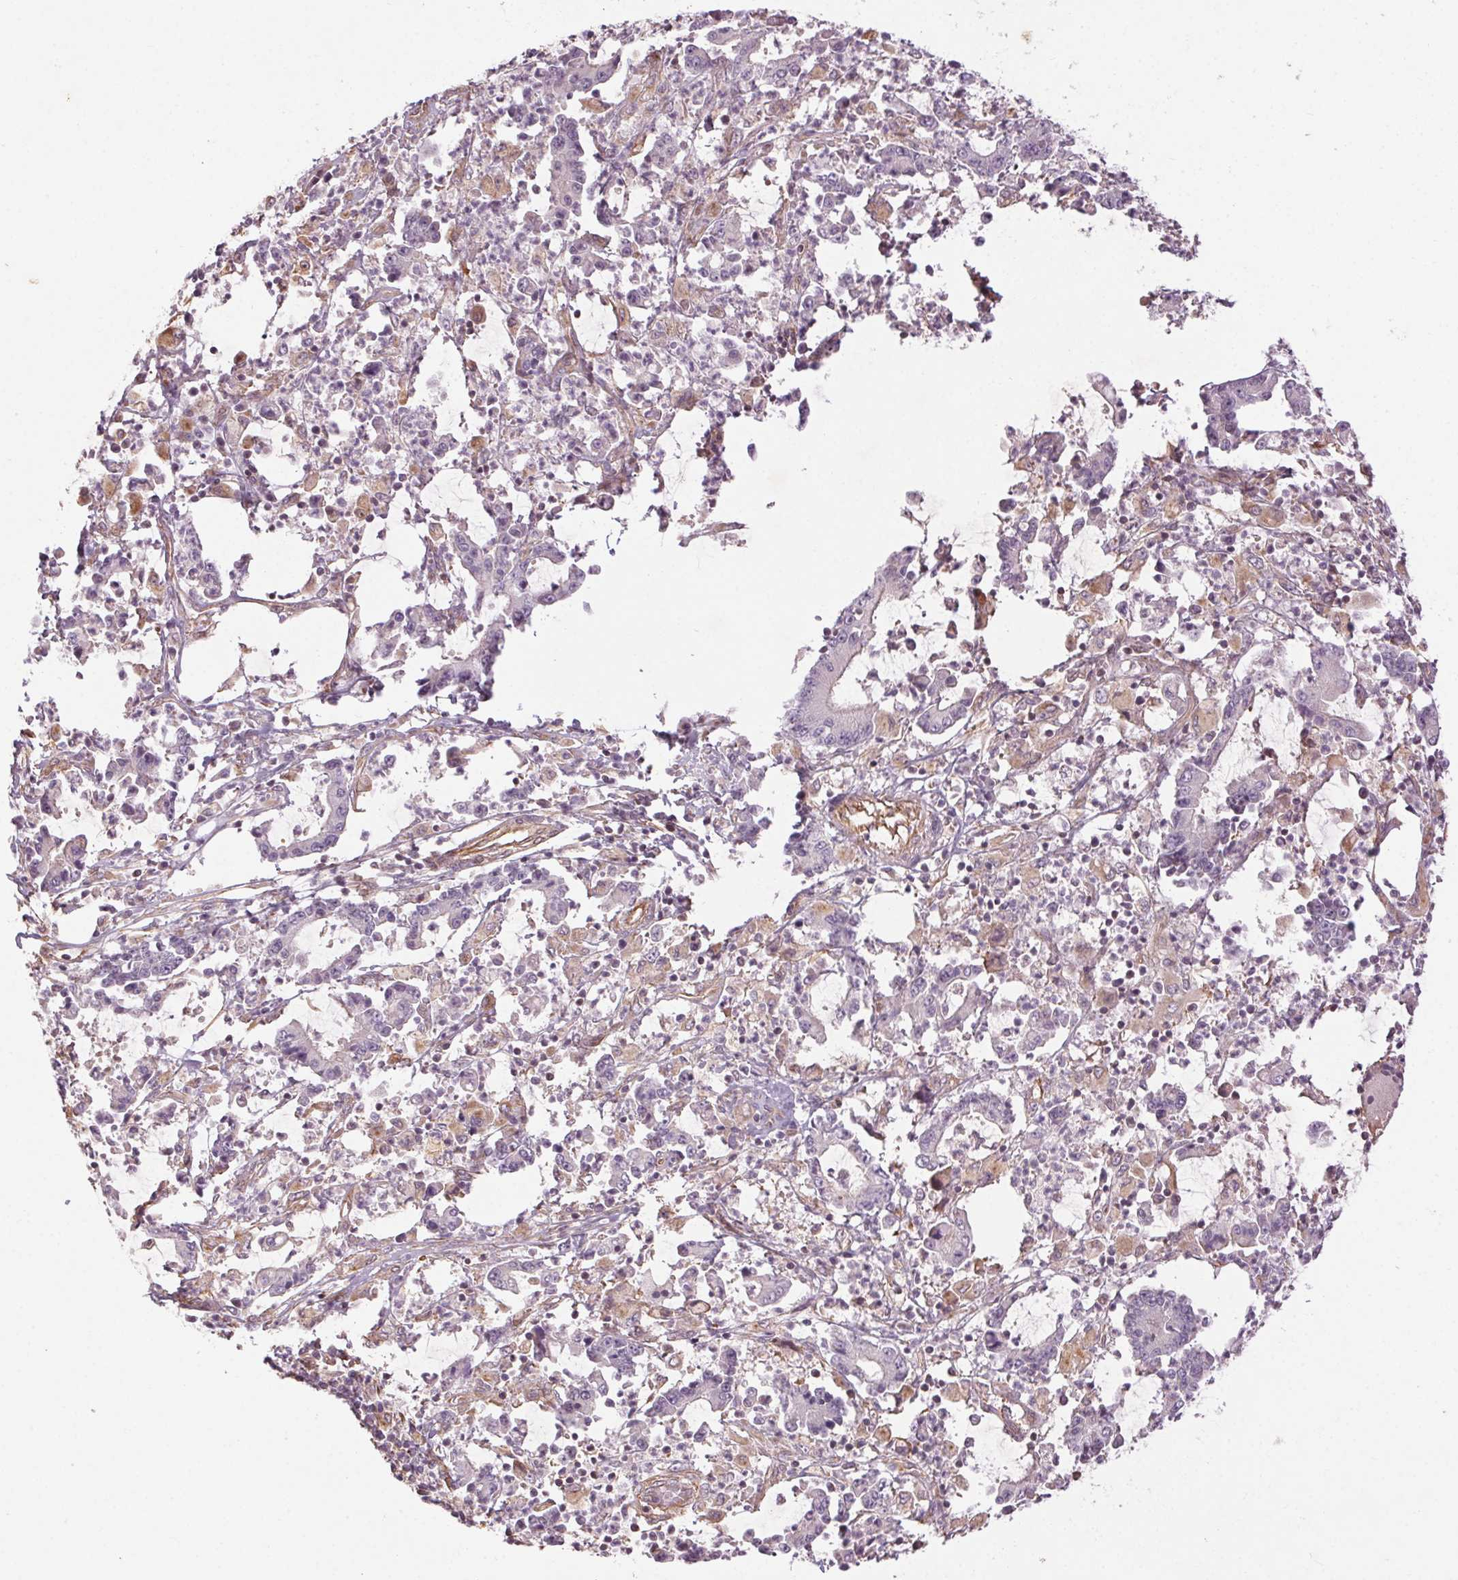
{"staining": {"intensity": "negative", "quantity": "none", "location": "none"}, "tissue": "stomach cancer", "cell_type": "Tumor cells", "image_type": "cancer", "snomed": [{"axis": "morphology", "description": "Adenocarcinoma, NOS"}, {"axis": "topography", "description": "Stomach, upper"}], "caption": "Adenocarcinoma (stomach) was stained to show a protein in brown. There is no significant staining in tumor cells. (Brightfield microscopy of DAB IHC at high magnification).", "gene": "CCSER1", "patient": {"sex": "male", "age": 68}}